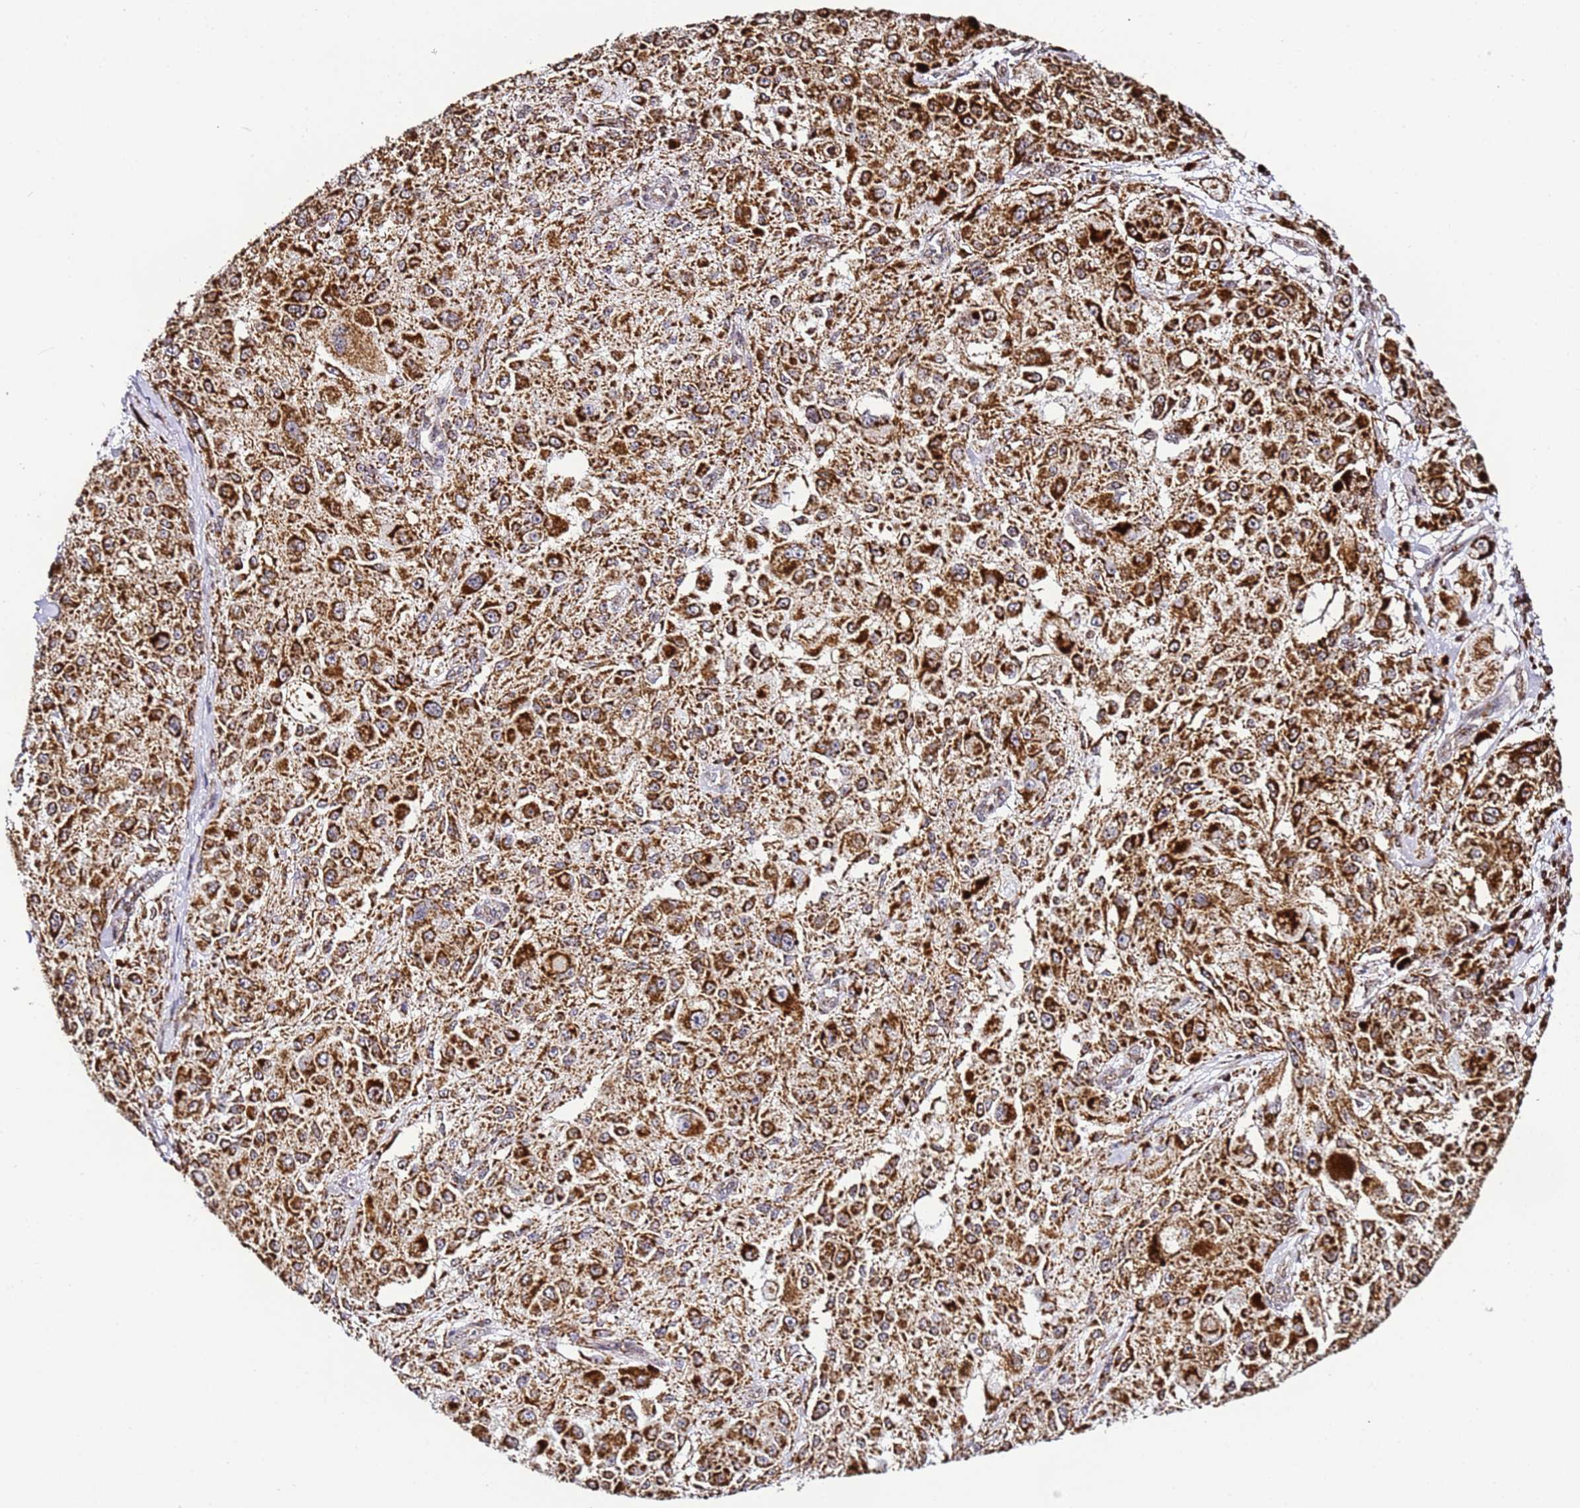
{"staining": {"intensity": "strong", "quantity": ">75%", "location": "cytoplasmic/membranous"}, "tissue": "melanoma", "cell_type": "Tumor cells", "image_type": "cancer", "snomed": [{"axis": "morphology", "description": "Necrosis, NOS"}, {"axis": "morphology", "description": "Malignant melanoma, NOS"}, {"axis": "topography", "description": "Skin"}], "caption": "This photomicrograph exhibits immunohistochemistry staining of human malignant melanoma, with high strong cytoplasmic/membranous staining in about >75% of tumor cells.", "gene": "HSPE1", "patient": {"sex": "female", "age": 87}}